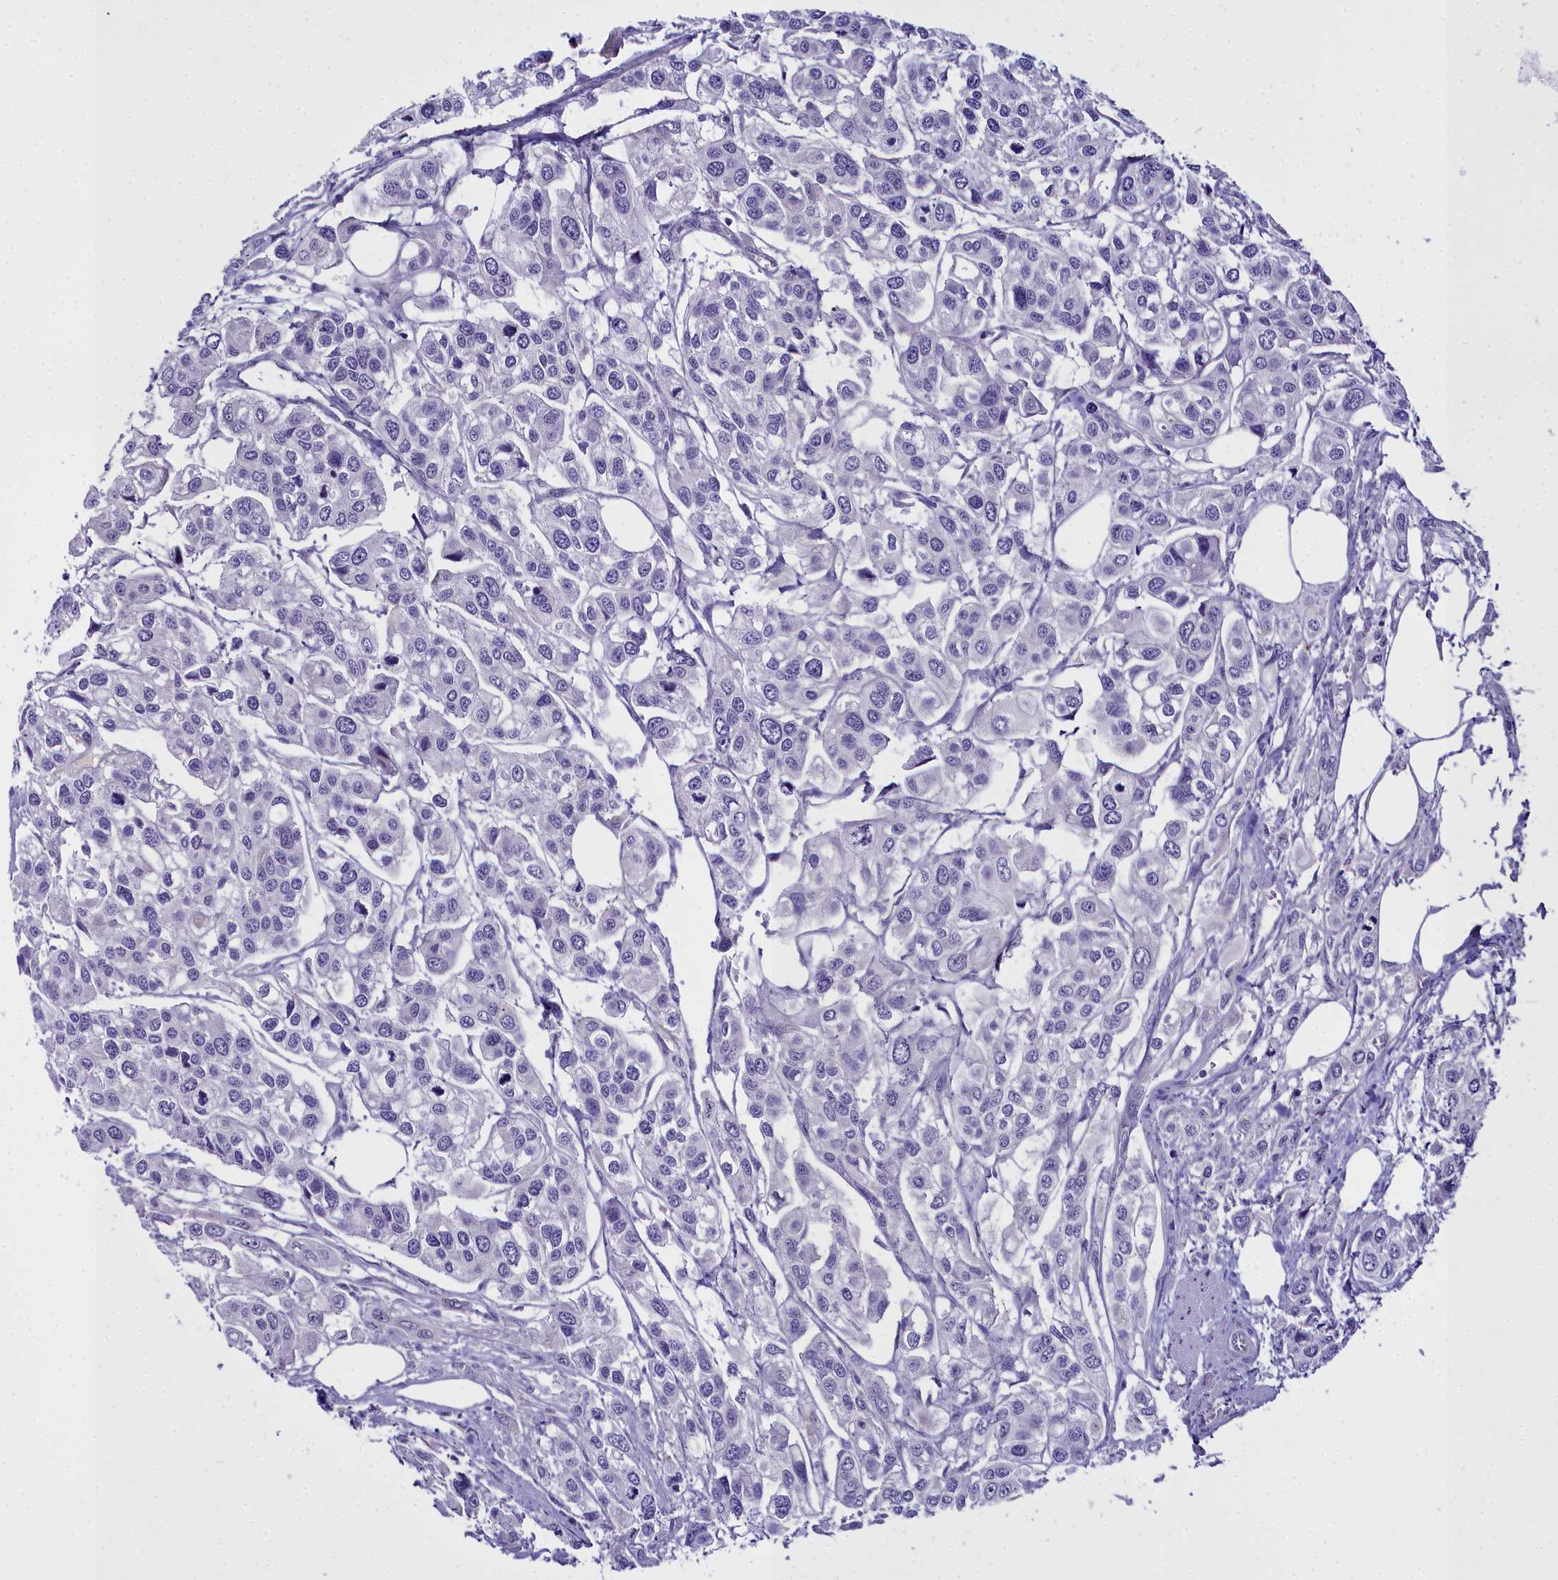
{"staining": {"intensity": "negative", "quantity": "none", "location": "none"}, "tissue": "urothelial cancer", "cell_type": "Tumor cells", "image_type": "cancer", "snomed": [{"axis": "morphology", "description": "Urothelial carcinoma, High grade"}, {"axis": "topography", "description": "Urinary bladder"}], "caption": "High-grade urothelial carcinoma was stained to show a protein in brown. There is no significant positivity in tumor cells.", "gene": "TIMM22", "patient": {"sex": "male", "age": 67}}